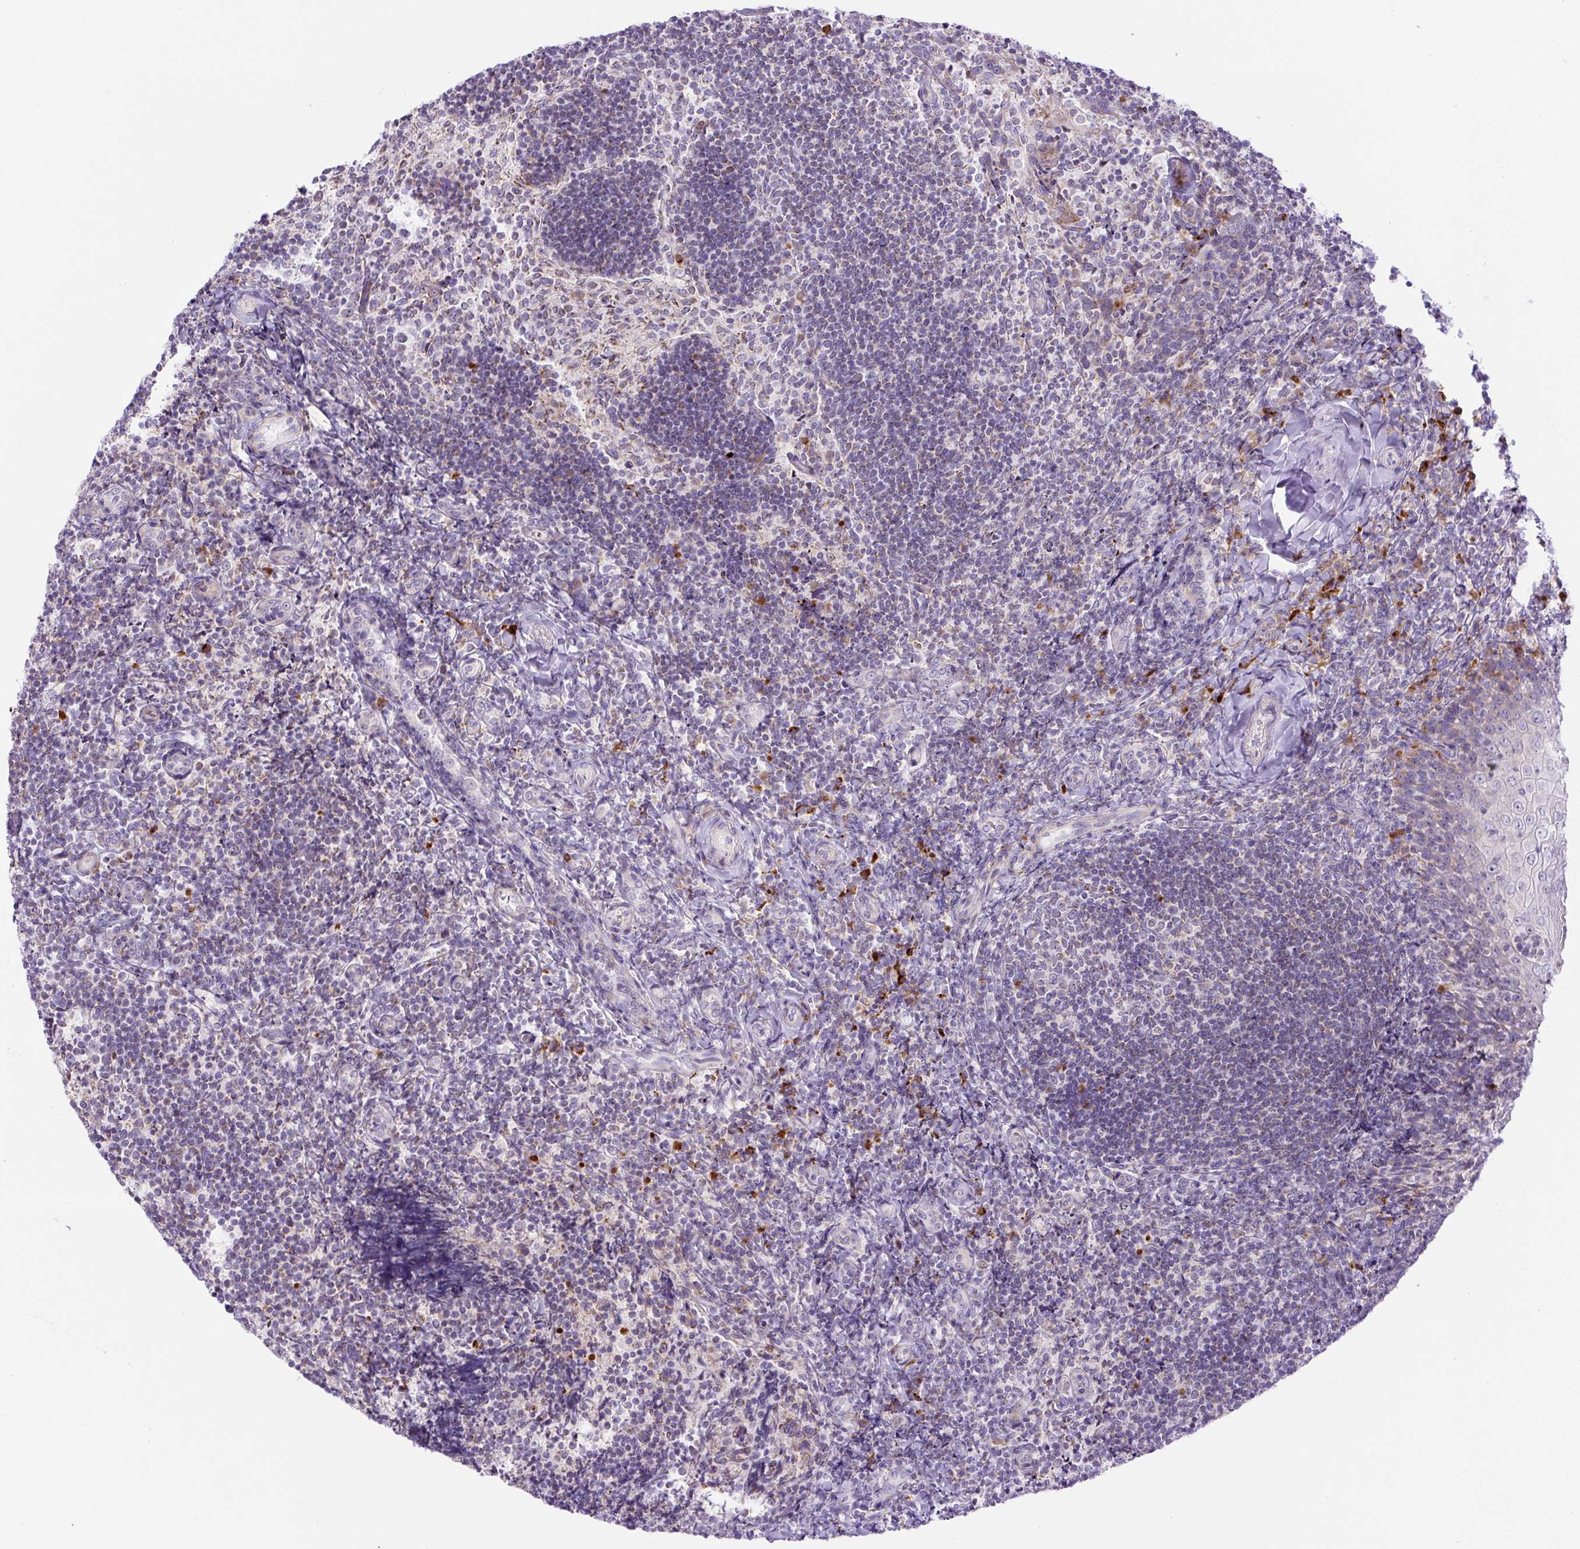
{"staining": {"intensity": "strong", "quantity": "<25%", "location": "cytoplasmic/membranous"}, "tissue": "tonsil", "cell_type": "Germinal center cells", "image_type": "normal", "snomed": [{"axis": "morphology", "description": "Normal tissue, NOS"}, {"axis": "topography", "description": "Tonsil"}], "caption": "Immunohistochemical staining of normal human tonsil reveals <25% levels of strong cytoplasmic/membranous protein staining in about <25% of germinal center cells.", "gene": "ZNF596", "patient": {"sex": "female", "age": 10}}